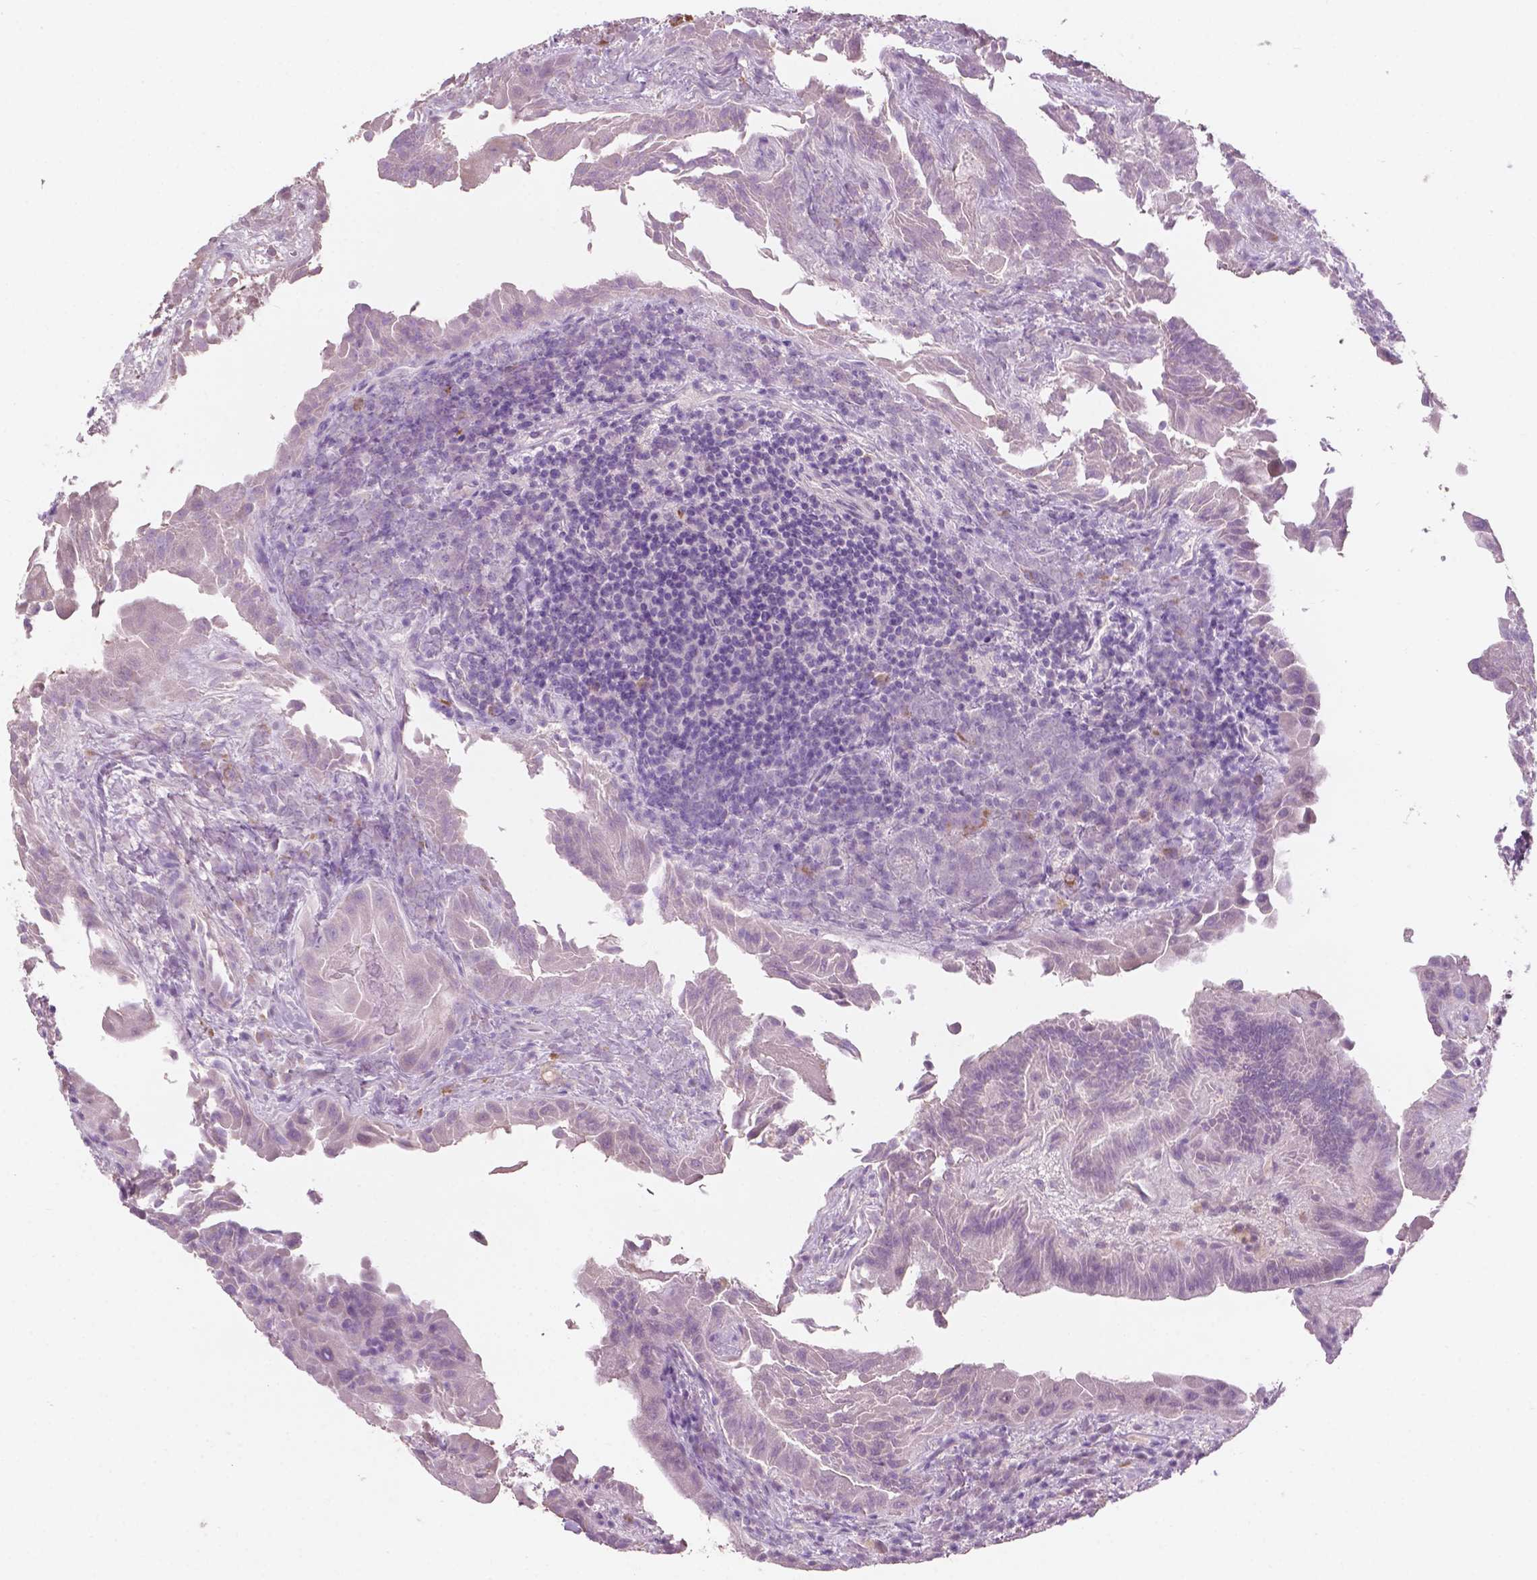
{"staining": {"intensity": "negative", "quantity": "none", "location": "none"}, "tissue": "thyroid cancer", "cell_type": "Tumor cells", "image_type": "cancer", "snomed": [{"axis": "morphology", "description": "Papillary adenocarcinoma, NOS"}, {"axis": "topography", "description": "Thyroid gland"}], "caption": "Immunohistochemistry (IHC) of thyroid cancer shows no expression in tumor cells.", "gene": "ZNF853", "patient": {"sex": "female", "age": 37}}